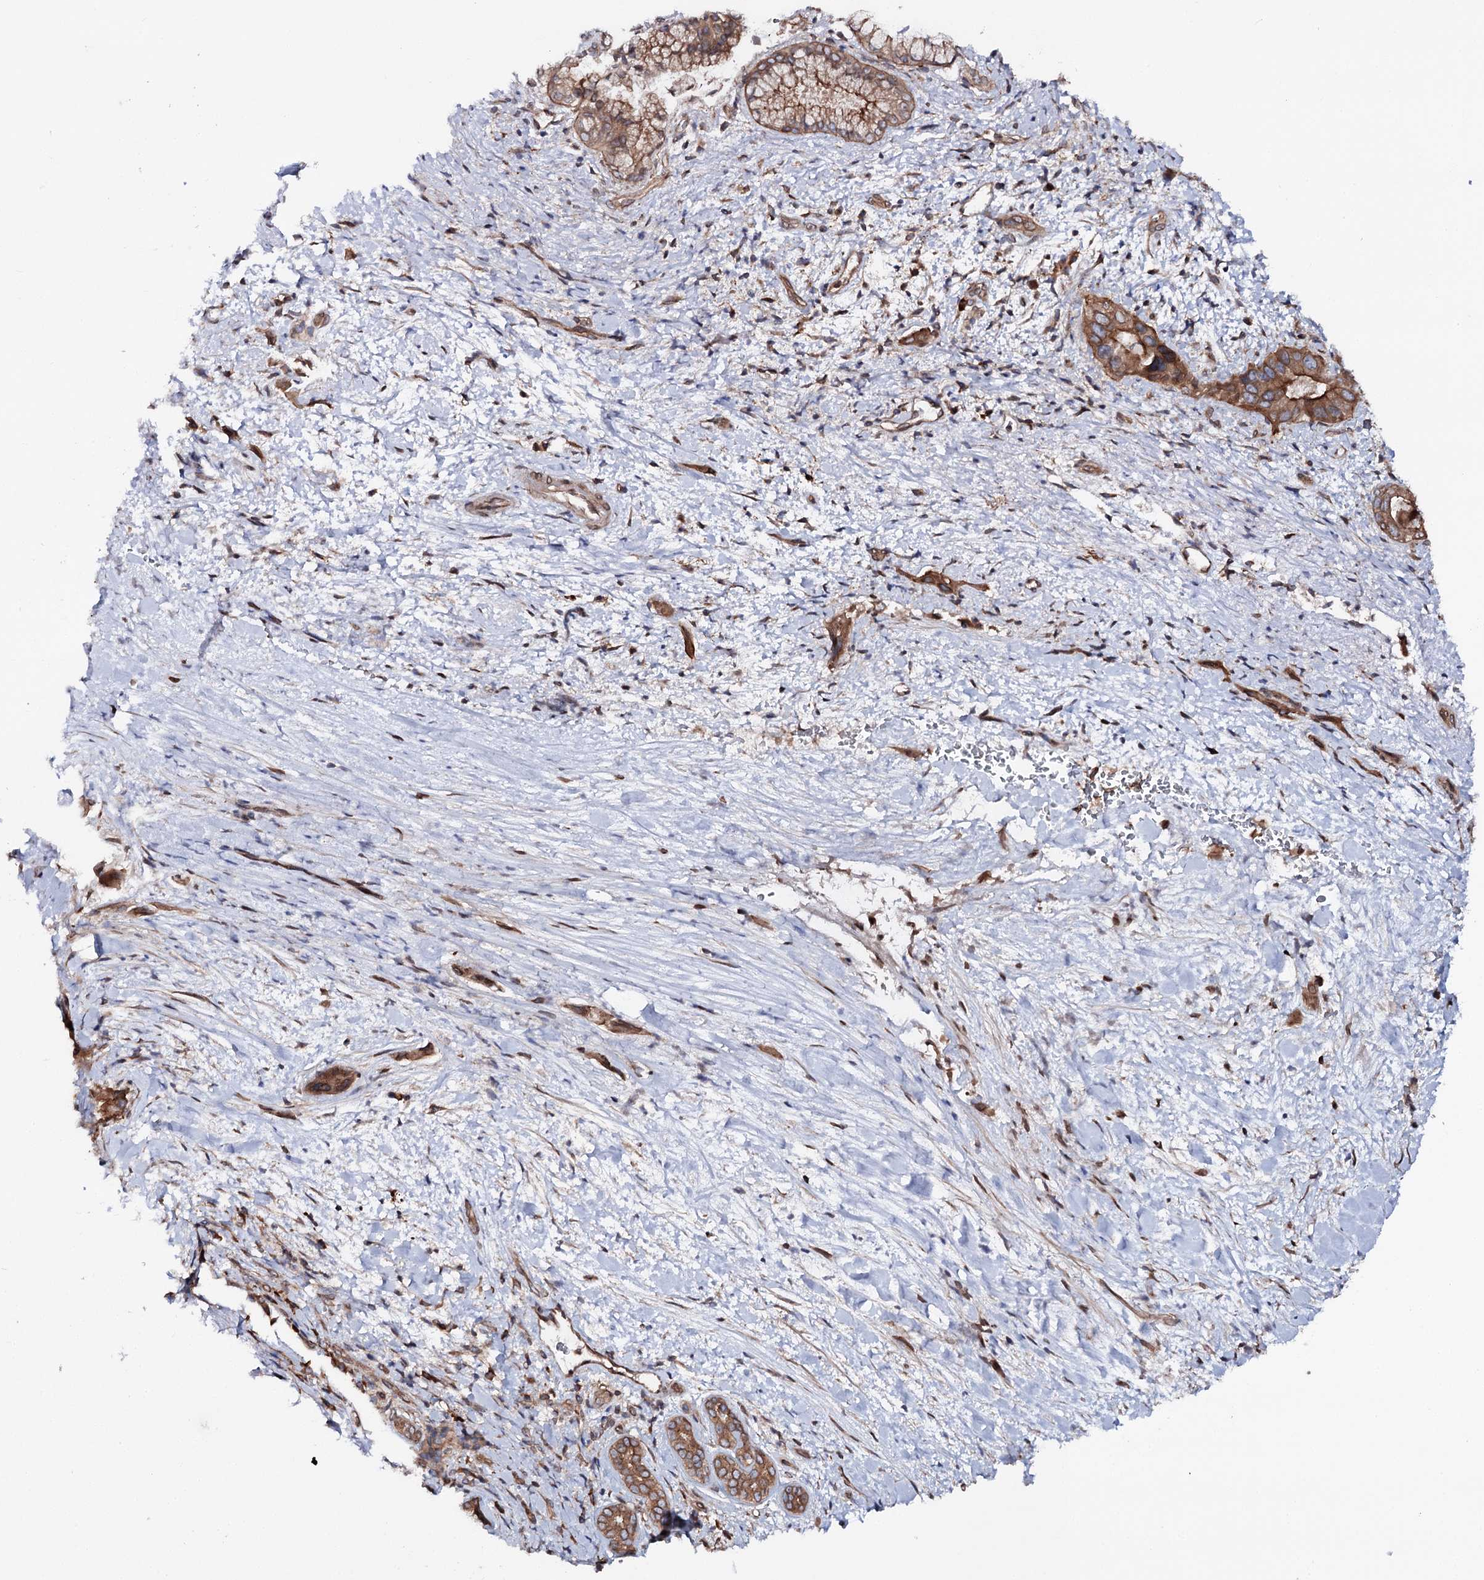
{"staining": {"intensity": "moderate", "quantity": ">75%", "location": "cytoplasmic/membranous"}, "tissue": "pancreatic cancer", "cell_type": "Tumor cells", "image_type": "cancer", "snomed": [{"axis": "morphology", "description": "Adenocarcinoma, NOS"}, {"axis": "topography", "description": "Pancreas"}], "caption": "The histopathology image exhibits staining of pancreatic cancer, revealing moderate cytoplasmic/membranous protein staining (brown color) within tumor cells.", "gene": "FGFR1OP2", "patient": {"sex": "female", "age": 78}}